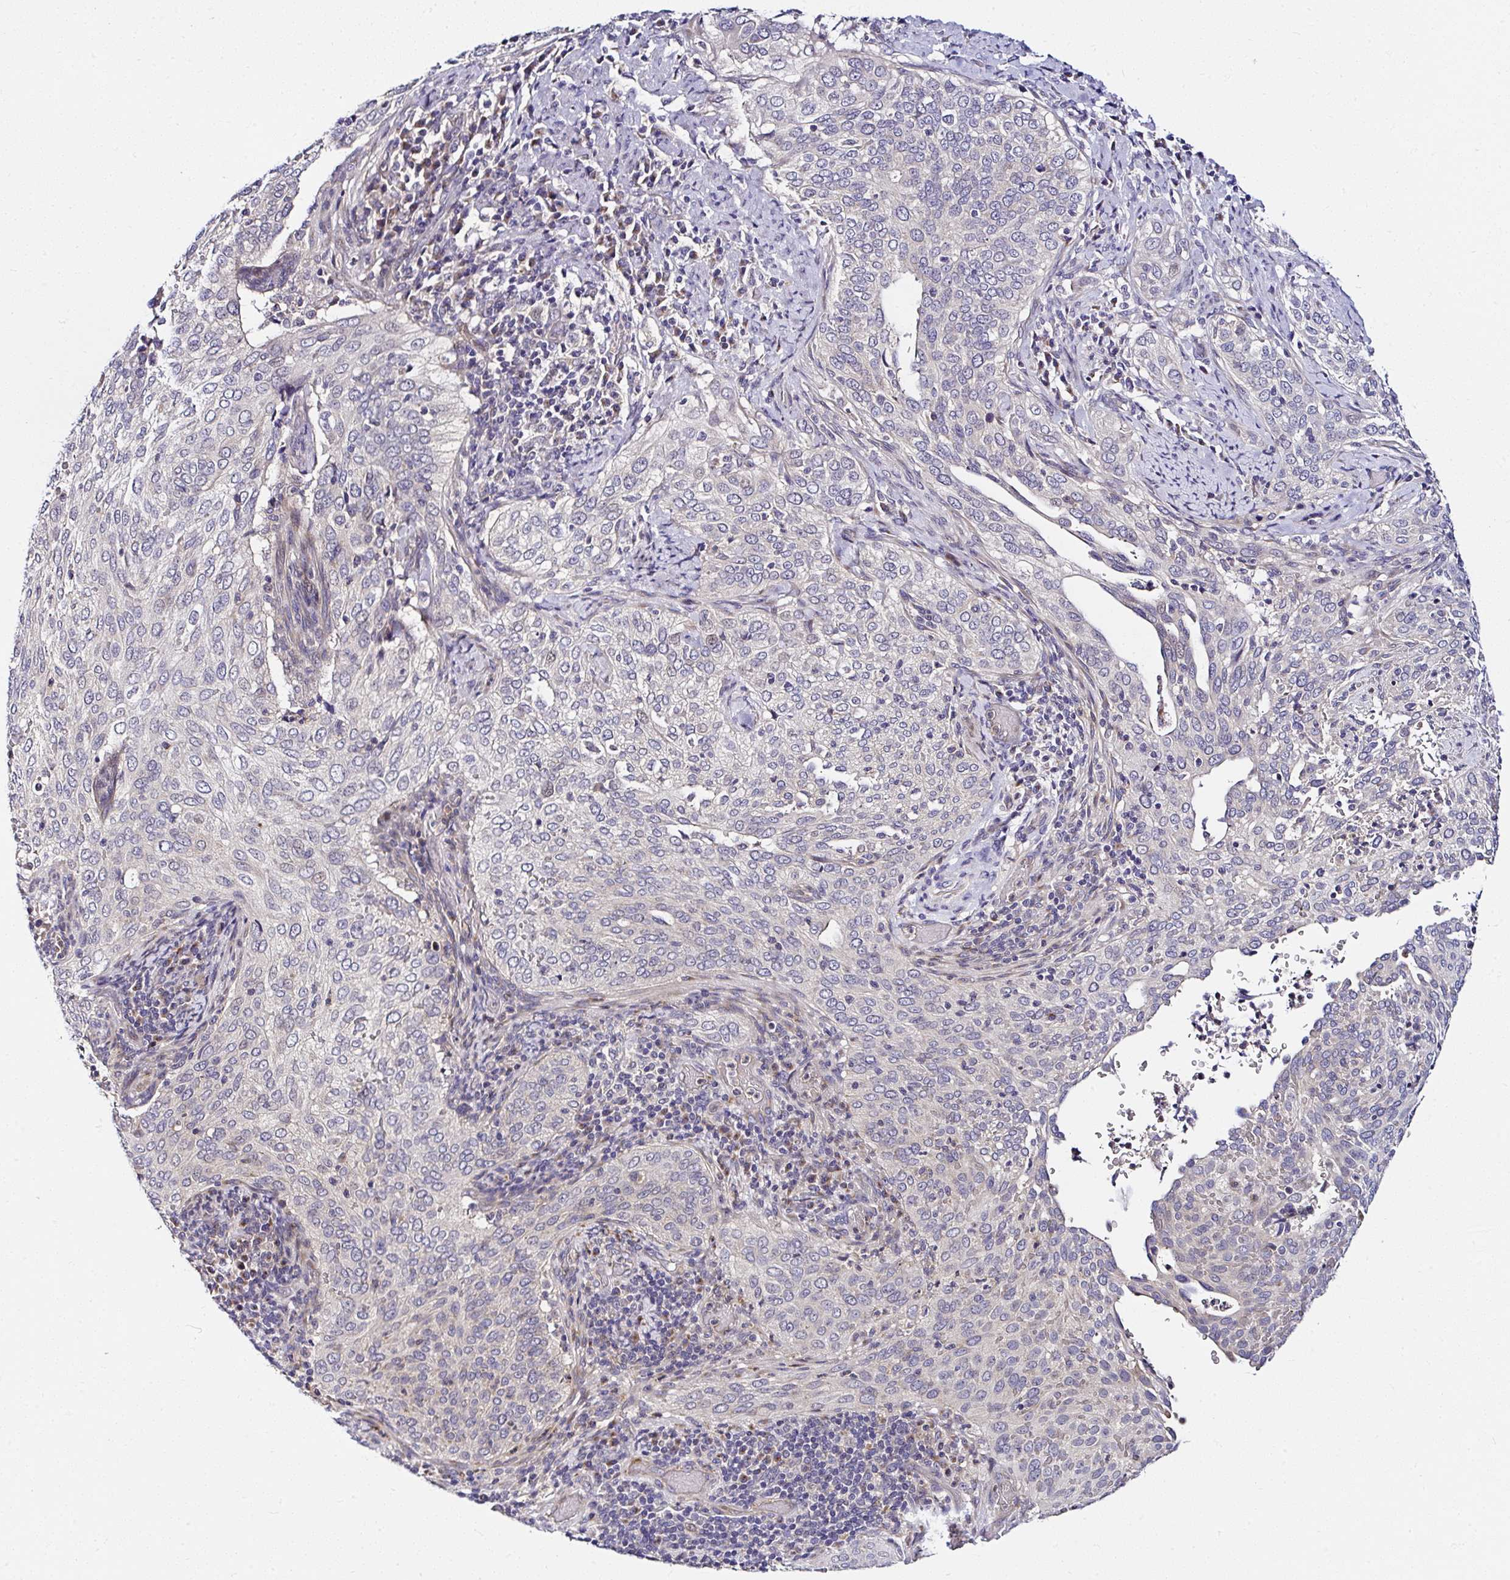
{"staining": {"intensity": "negative", "quantity": "none", "location": "none"}, "tissue": "cervical cancer", "cell_type": "Tumor cells", "image_type": "cancer", "snomed": [{"axis": "morphology", "description": "Squamous cell carcinoma, NOS"}, {"axis": "topography", "description": "Cervix"}], "caption": "A photomicrograph of cervical squamous cell carcinoma stained for a protein displays no brown staining in tumor cells.", "gene": "DEPDC5", "patient": {"sex": "female", "age": 38}}